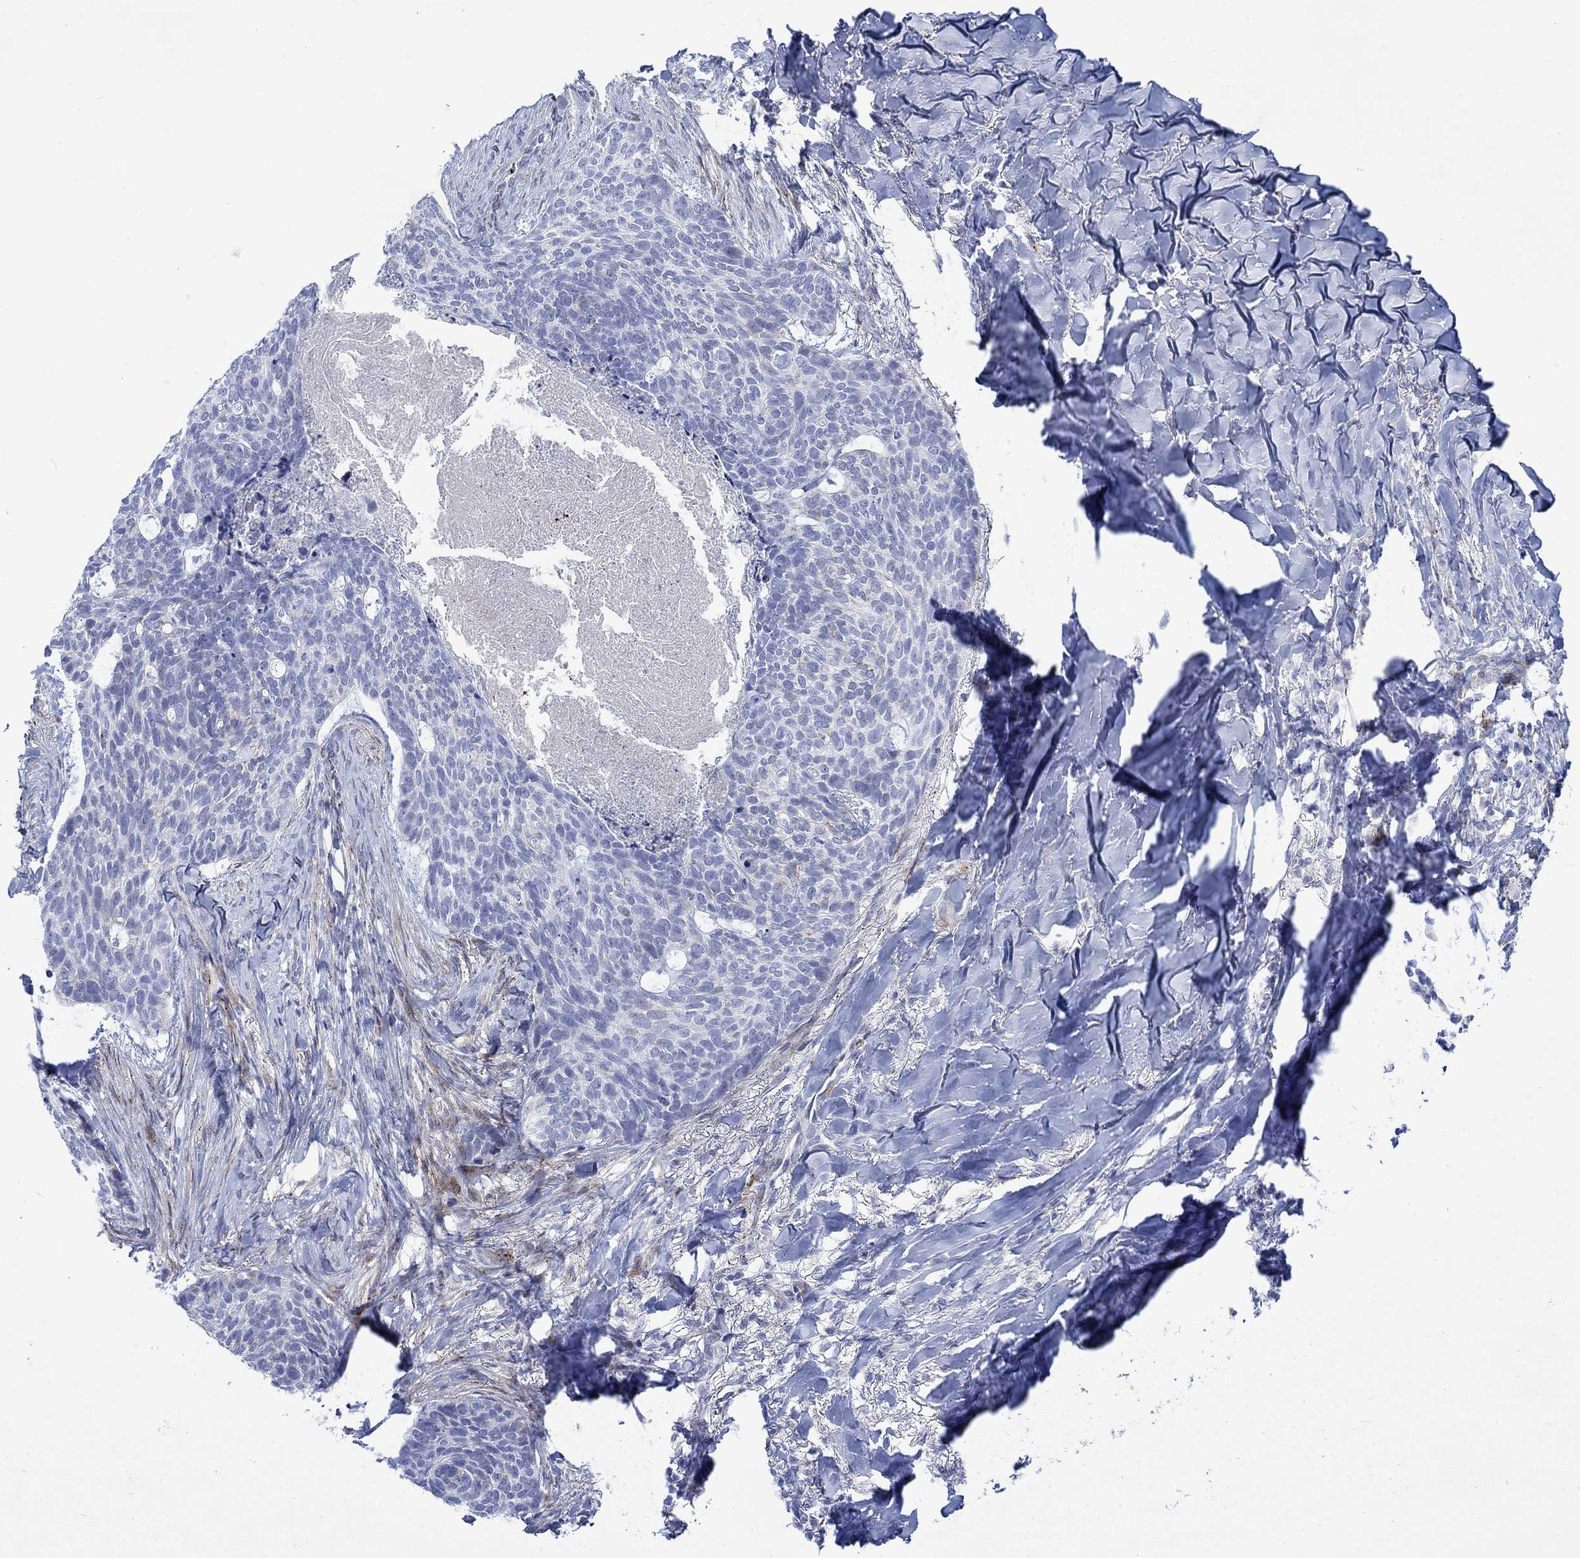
{"staining": {"intensity": "negative", "quantity": "none", "location": "none"}, "tissue": "skin cancer", "cell_type": "Tumor cells", "image_type": "cancer", "snomed": [{"axis": "morphology", "description": "Basal cell carcinoma"}, {"axis": "topography", "description": "Skin"}], "caption": "Tumor cells show no significant protein positivity in basal cell carcinoma (skin). (DAB immunohistochemistry (IHC) with hematoxylin counter stain).", "gene": "KSR2", "patient": {"sex": "female", "age": 69}}